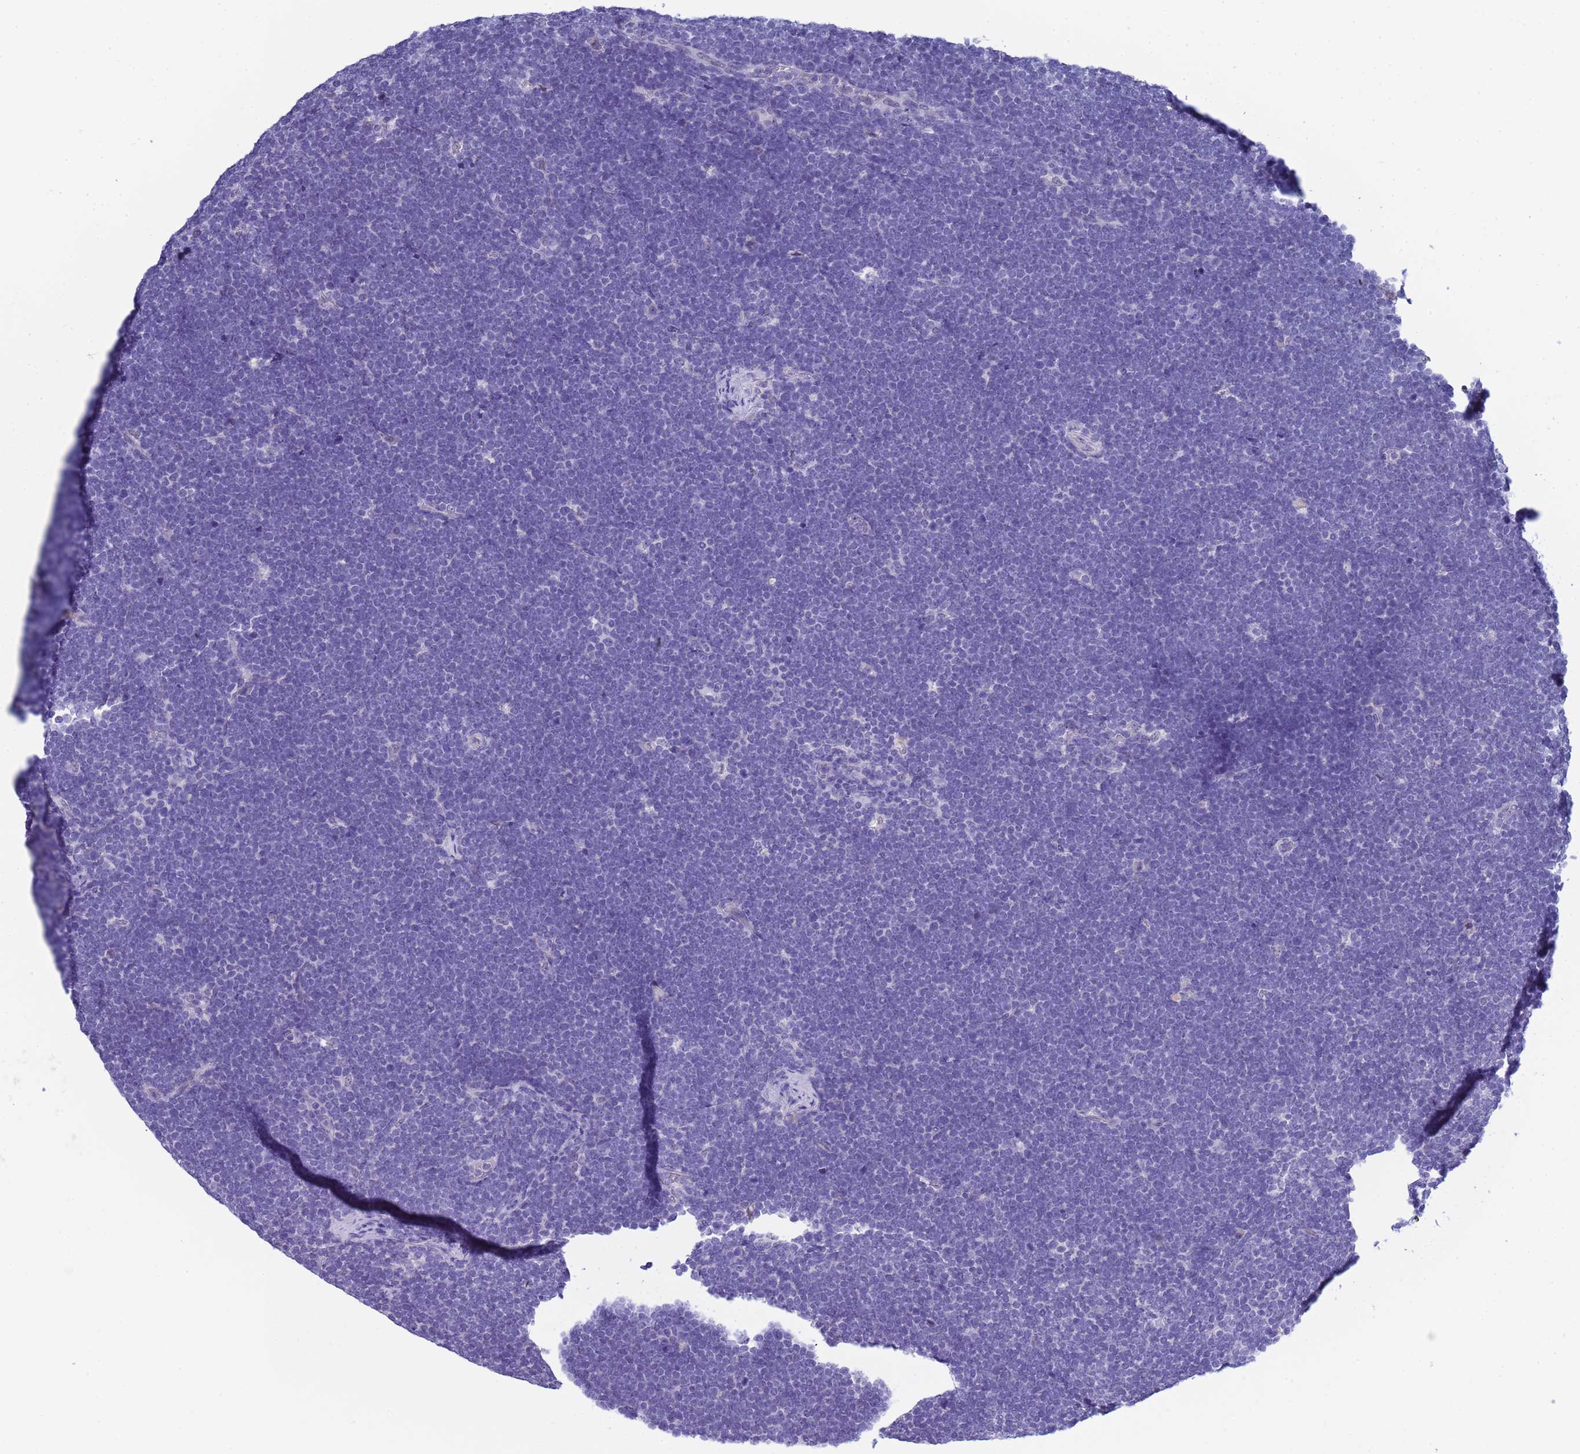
{"staining": {"intensity": "negative", "quantity": "none", "location": "none"}, "tissue": "lymphoma", "cell_type": "Tumor cells", "image_type": "cancer", "snomed": [{"axis": "morphology", "description": "Malignant lymphoma, non-Hodgkin's type, High grade"}, {"axis": "topography", "description": "Lymph node"}], "caption": "Immunohistochemical staining of human malignant lymphoma, non-Hodgkin's type (high-grade) reveals no significant positivity in tumor cells.", "gene": "CTRC", "patient": {"sex": "male", "age": 13}}